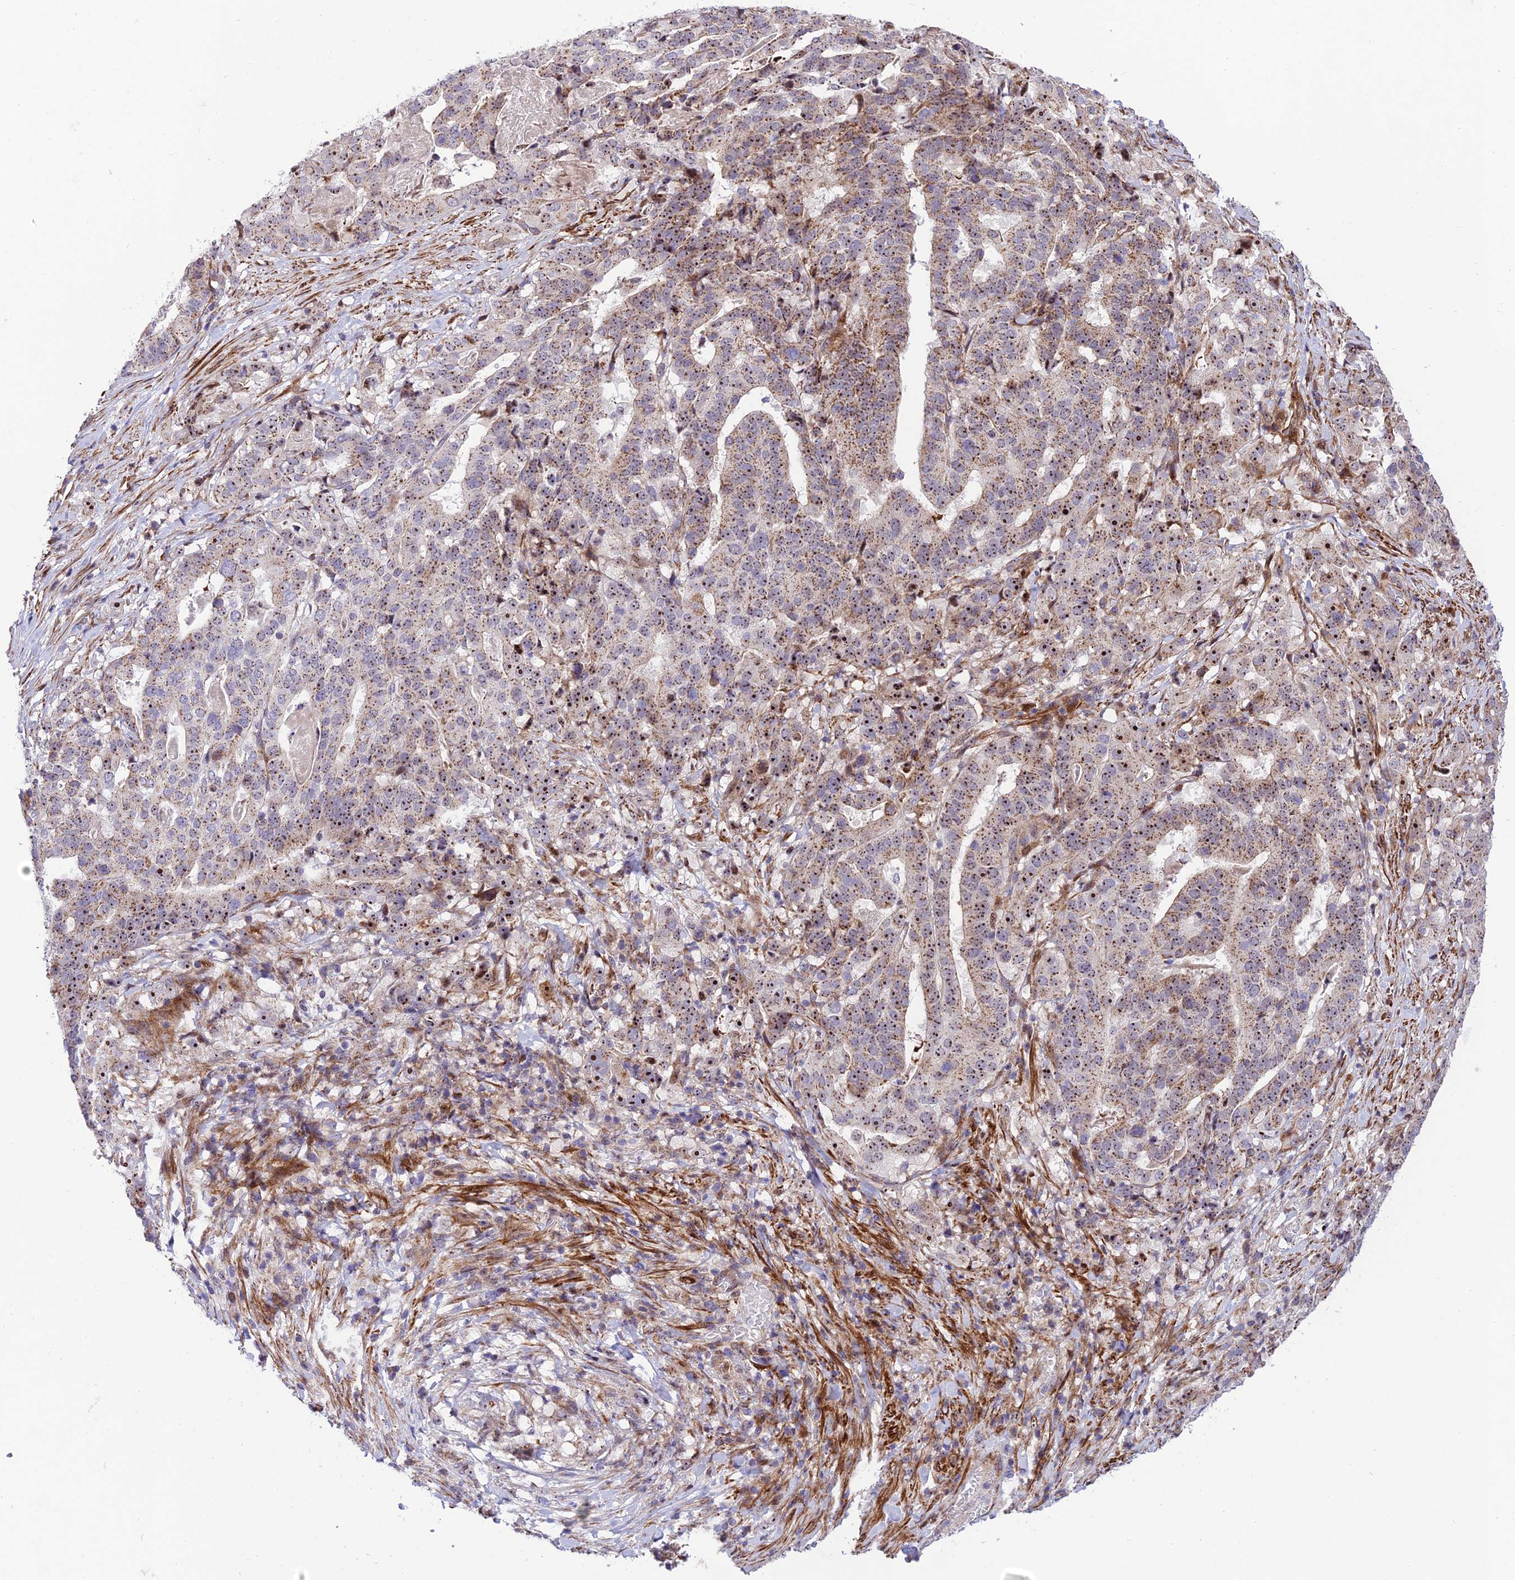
{"staining": {"intensity": "moderate", "quantity": "25%-75%", "location": "cytoplasmic/membranous,nuclear"}, "tissue": "stomach cancer", "cell_type": "Tumor cells", "image_type": "cancer", "snomed": [{"axis": "morphology", "description": "Adenocarcinoma, NOS"}, {"axis": "topography", "description": "Stomach"}], "caption": "IHC photomicrograph of neoplastic tissue: stomach cancer (adenocarcinoma) stained using immunohistochemistry demonstrates medium levels of moderate protein expression localized specifically in the cytoplasmic/membranous and nuclear of tumor cells, appearing as a cytoplasmic/membranous and nuclear brown color.", "gene": "KBTBD7", "patient": {"sex": "male", "age": 48}}